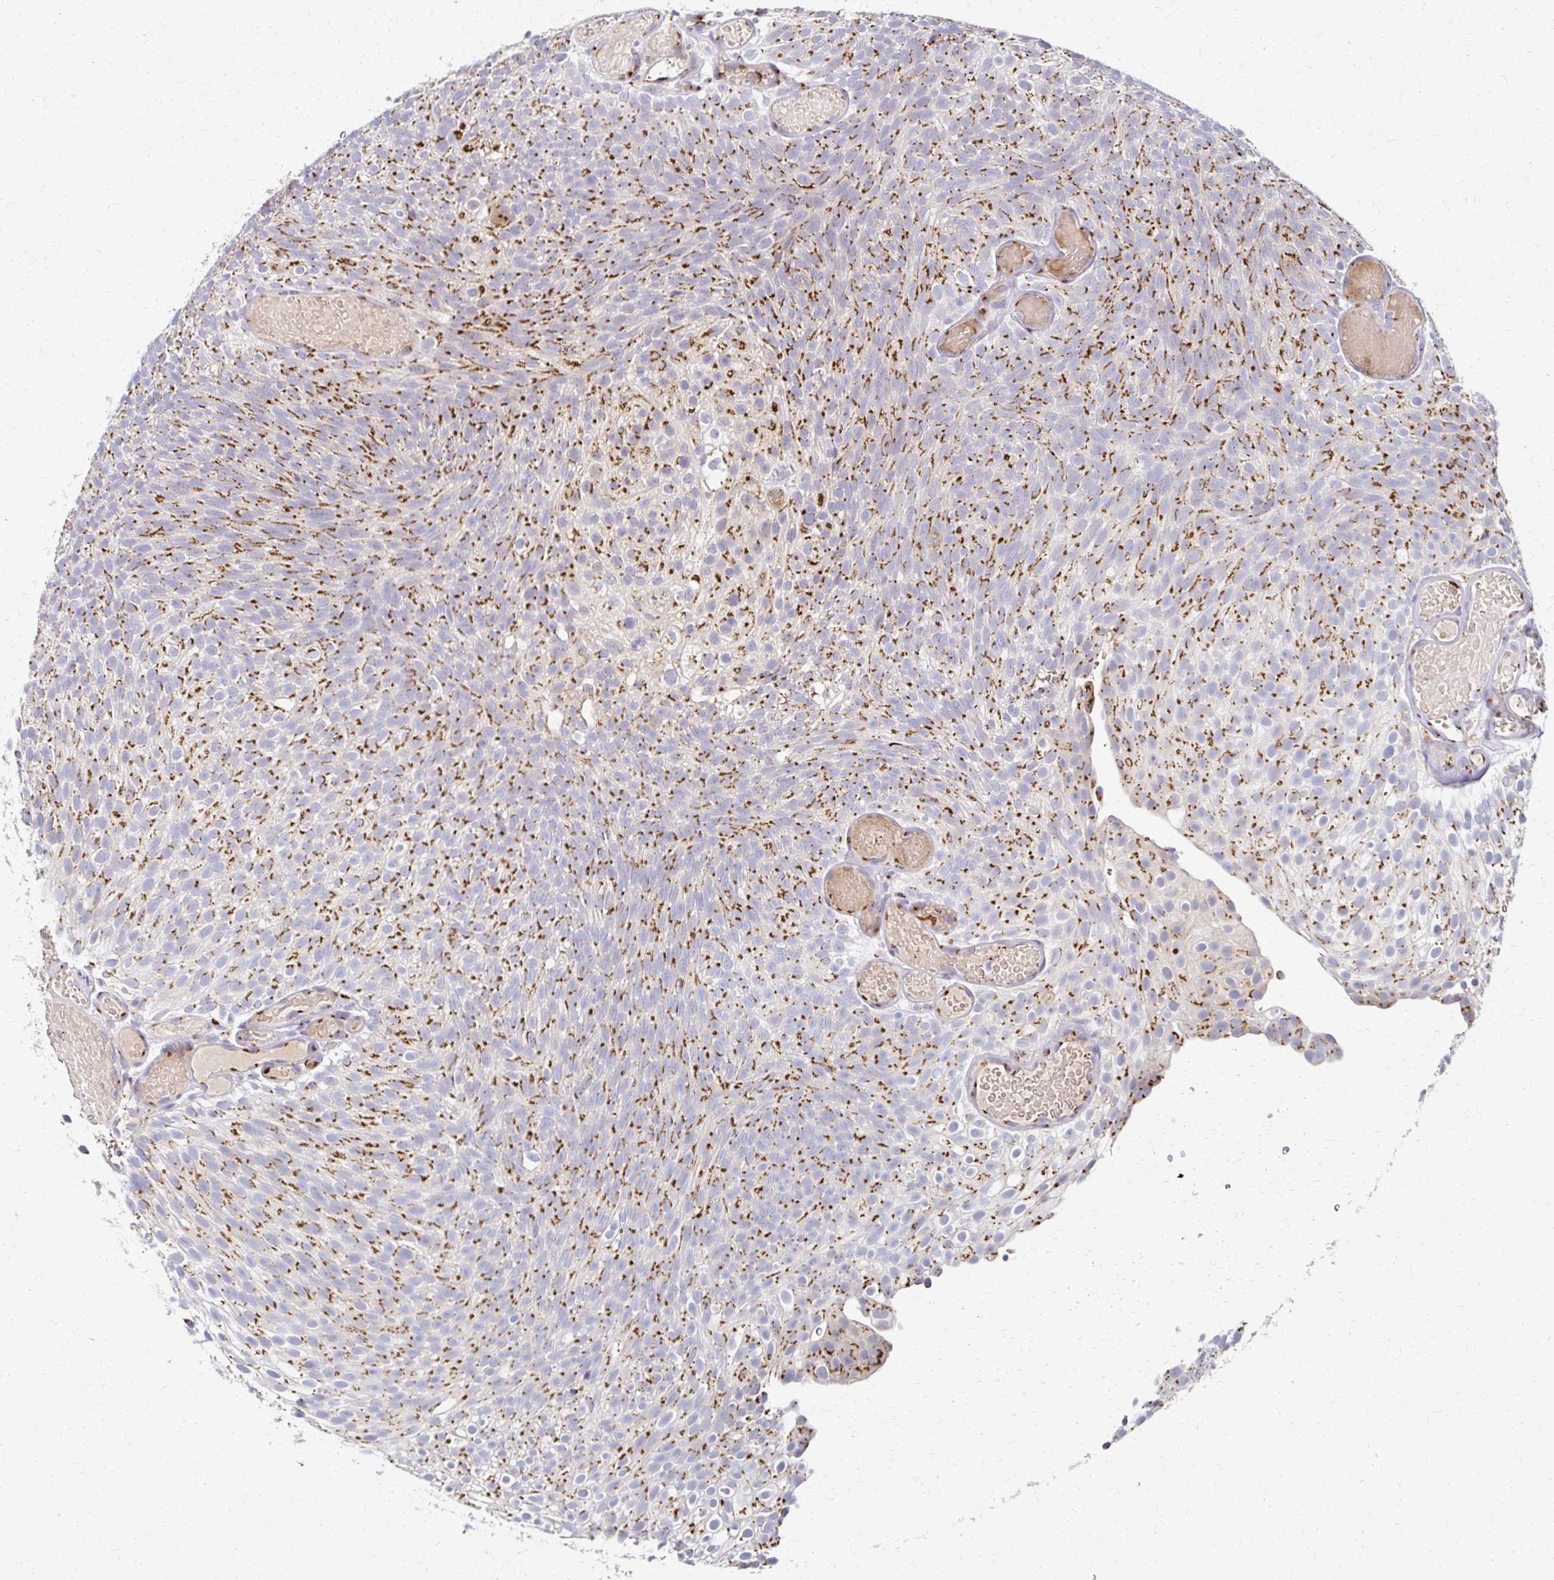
{"staining": {"intensity": "strong", "quantity": ">75%", "location": "cytoplasmic/membranous"}, "tissue": "urothelial cancer", "cell_type": "Tumor cells", "image_type": "cancer", "snomed": [{"axis": "morphology", "description": "Urothelial carcinoma, Low grade"}, {"axis": "topography", "description": "Urinary bladder"}], "caption": "This is an image of IHC staining of low-grade urothelial carcinoma, which shows strong positivity in the cytoplasmic/membranous of tumor cells.", "gene": "TM9SF1", "patient": {"sex": "male", "age": 78}}